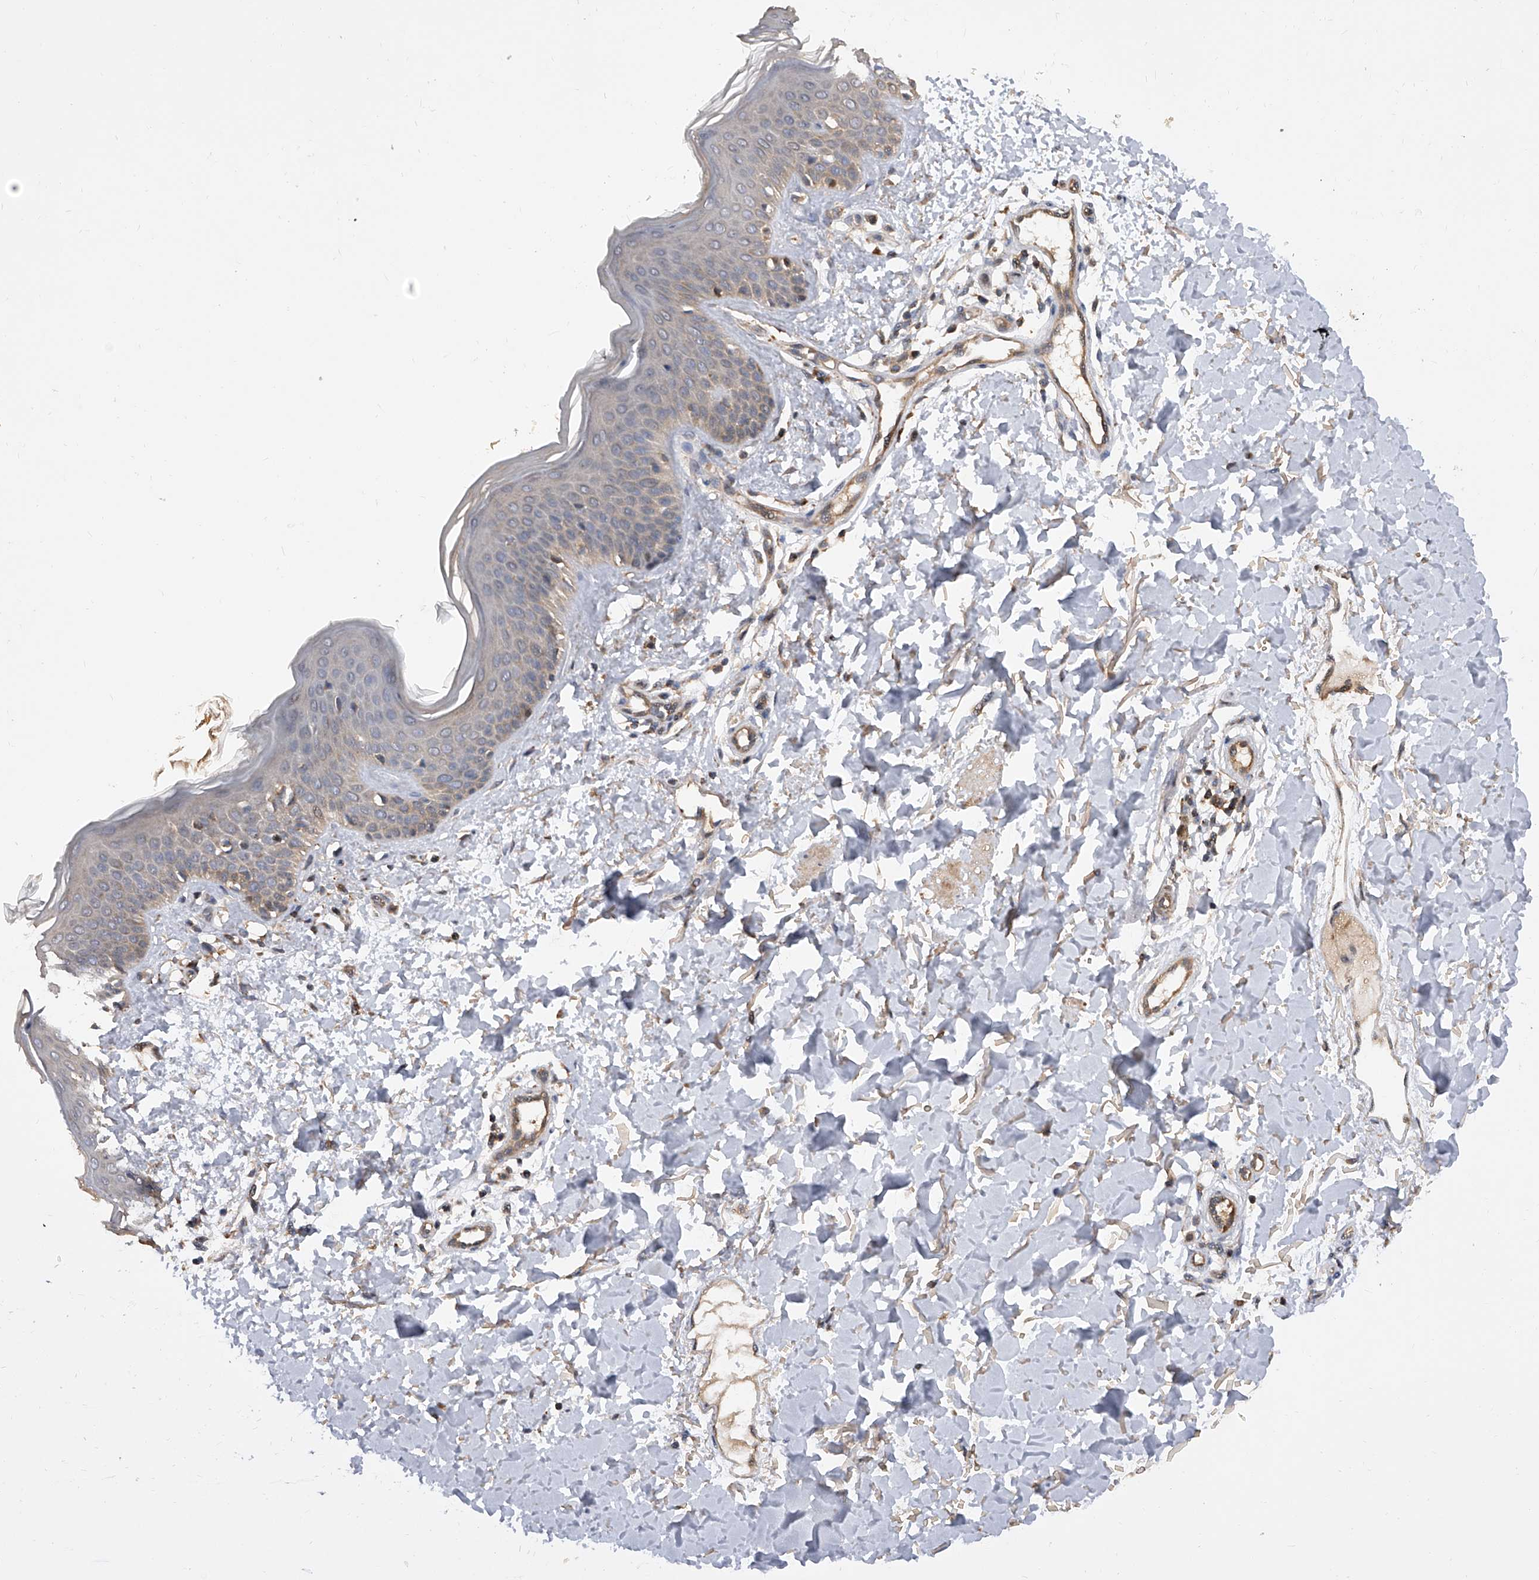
{"staining": {"intensity": "negative", "quantity": "none", "location": "none"}, "tissue": "skin", "cell_type": "Fibroblasts", "image_type": "normal", "snomed": [{"axis": "morphology", "description": "Normal tissue, NOS"}, {"axis": "topography", "description": "Skin"}], "caption": "Immunohistochemistry (IHC) histopathology image of benign skin: skin stained with DAB demonstrates no significant protein expression in fibroblasts. Brightfield microscopy of immunohistochemistry stained with DAB (3,3'-diaminobenzidine) (brown) and hematoxylin (blue), captured at high magnification.", "gene": "GMDS", "patient": {"sex": "male", "age": 37}}